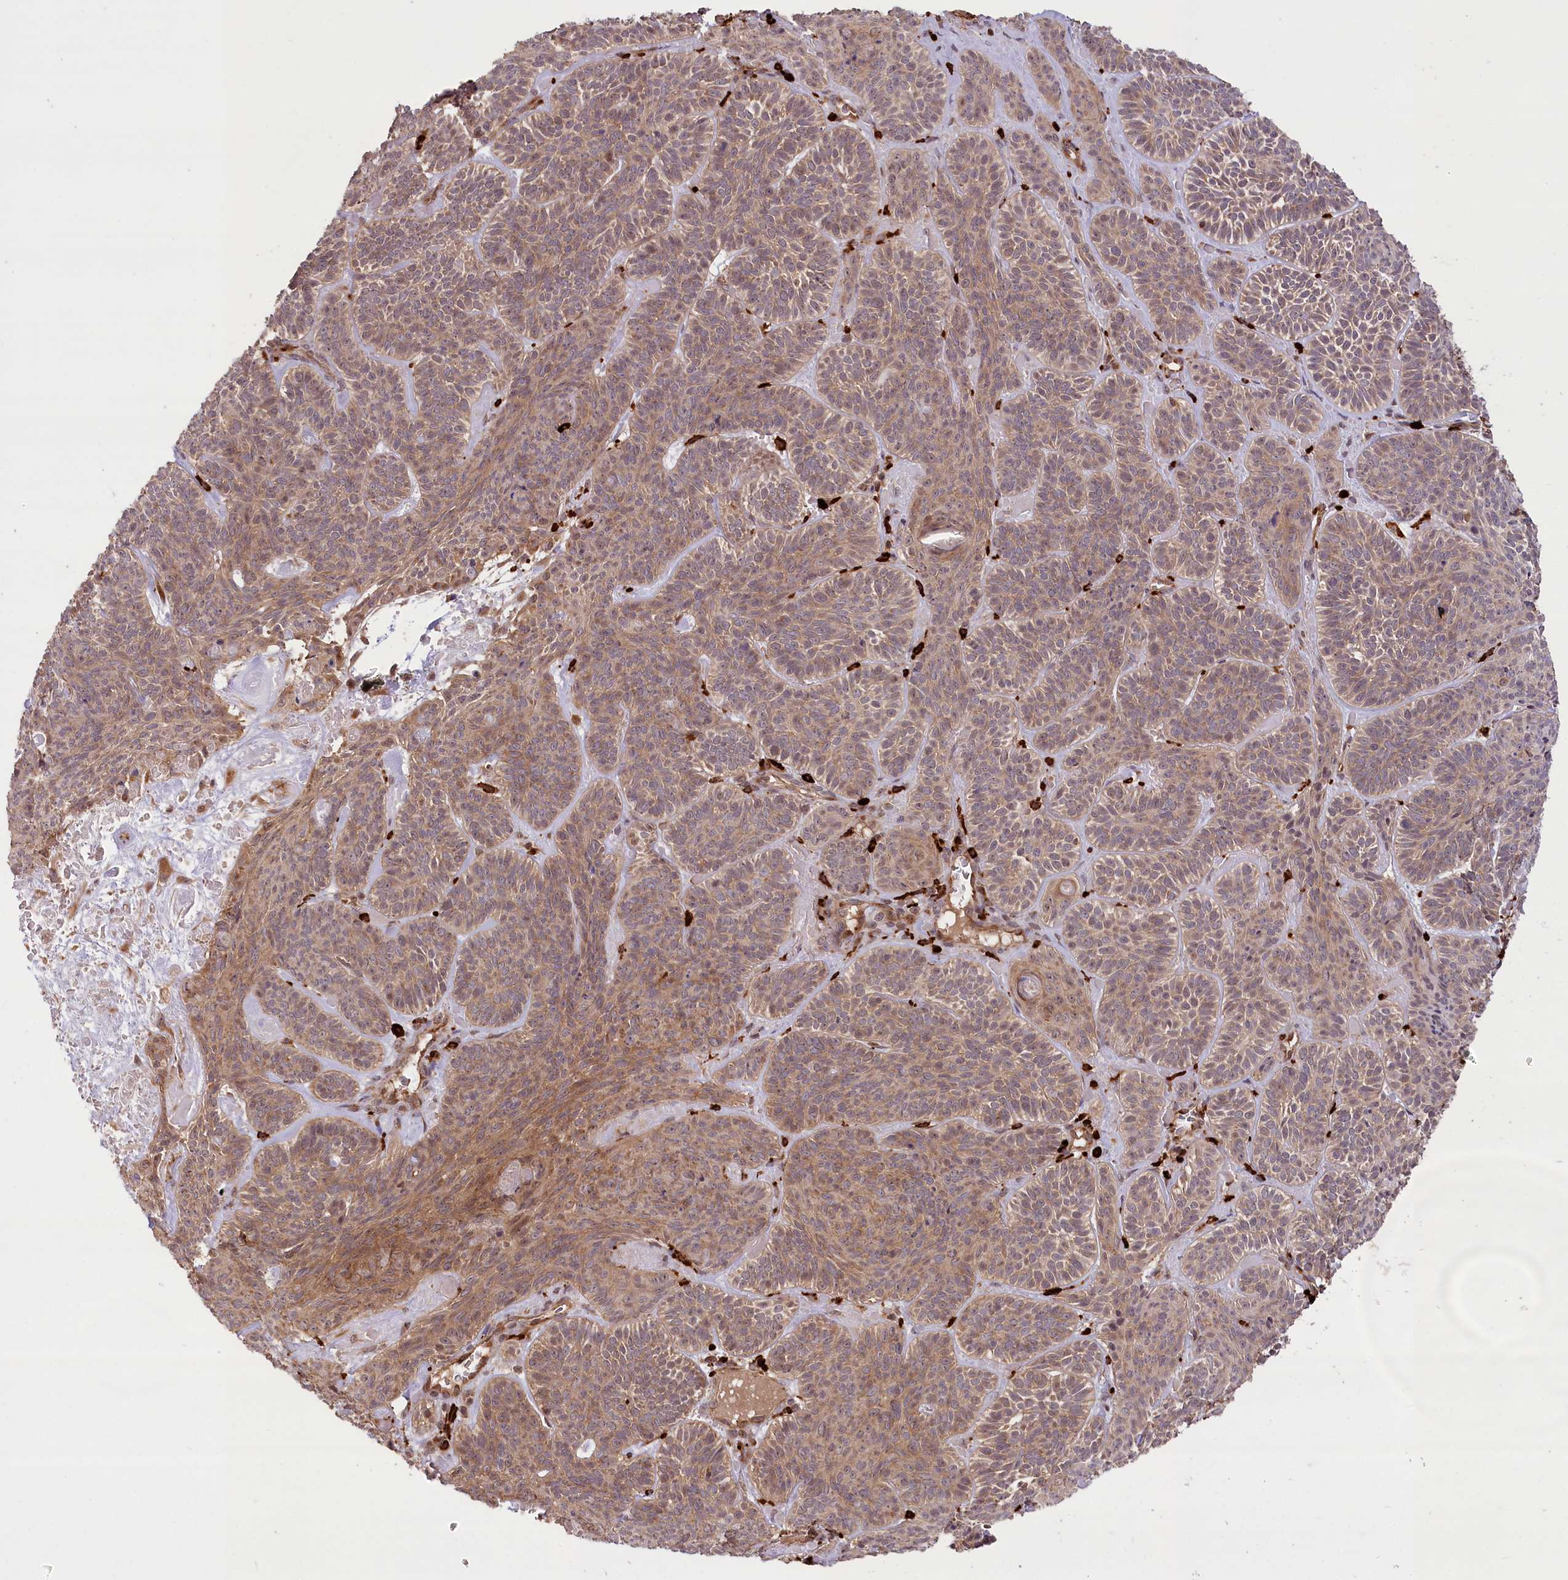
{"staining": {"intensity": "moderate", "quantity": ">75%", "location": "cytoplasmic/membranous"}, "tissue": "skin cancer", "cell_type": "Tumor cells", "image_type": "cancer", "snomed": [{"axis": "morphology", "description": "Basal cell carcinoma"}, {"axis": "topography", "description": "Skin"}], "caption": "Protein expression analysis of skin basal cell carcinoma displays moderate cytoplasmic/membranous expression in about >75% of tumor cells.", "gene": "CARD19", "patient": {"sex": "male", "age": 85}}